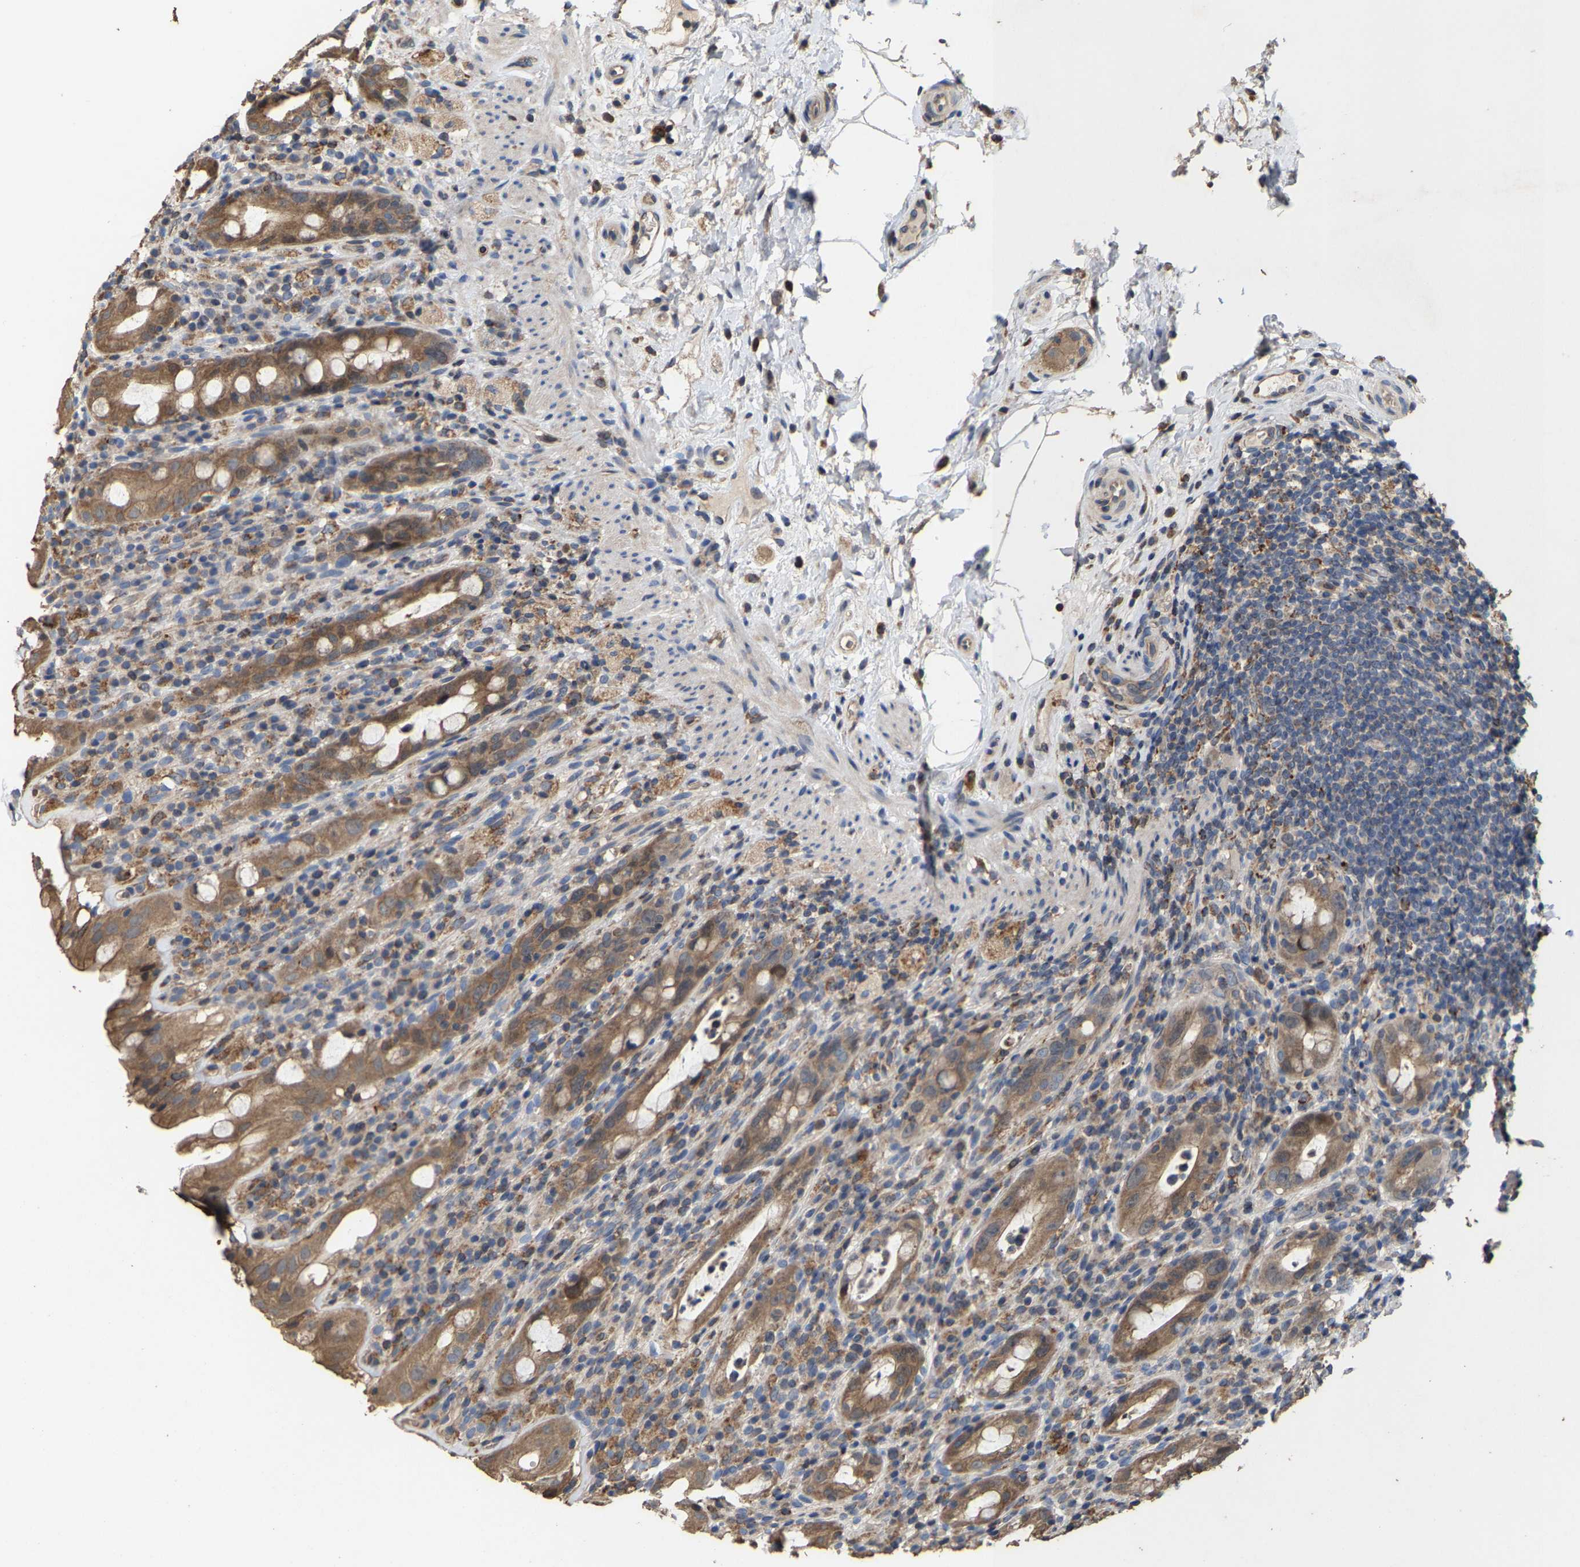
{"staining": {"intensity": "moderate", "quantity": ">75%", "location": "cytoplasmic/membranous"}, "tissue": "rectum", "cell_type": "Glandular cells", "image_type": "normal", "snomed": [{"axis": "morphology", "description": "Normal tissue, NOS"}, {"axis": "topography", "description": "Rectum"}], "caption": "DAB immunohistochemical staining of benign human rectum shows moderate cytoplasmic/membranous protein expression in about >75% of glandular cells. The staining is performed using DAB brown chromogen to label protein expression. The nuclei are counter-stained blue using hematoxylin.", "gene": "TDRKH", "patient": {"sex": "male", "age": 44}}